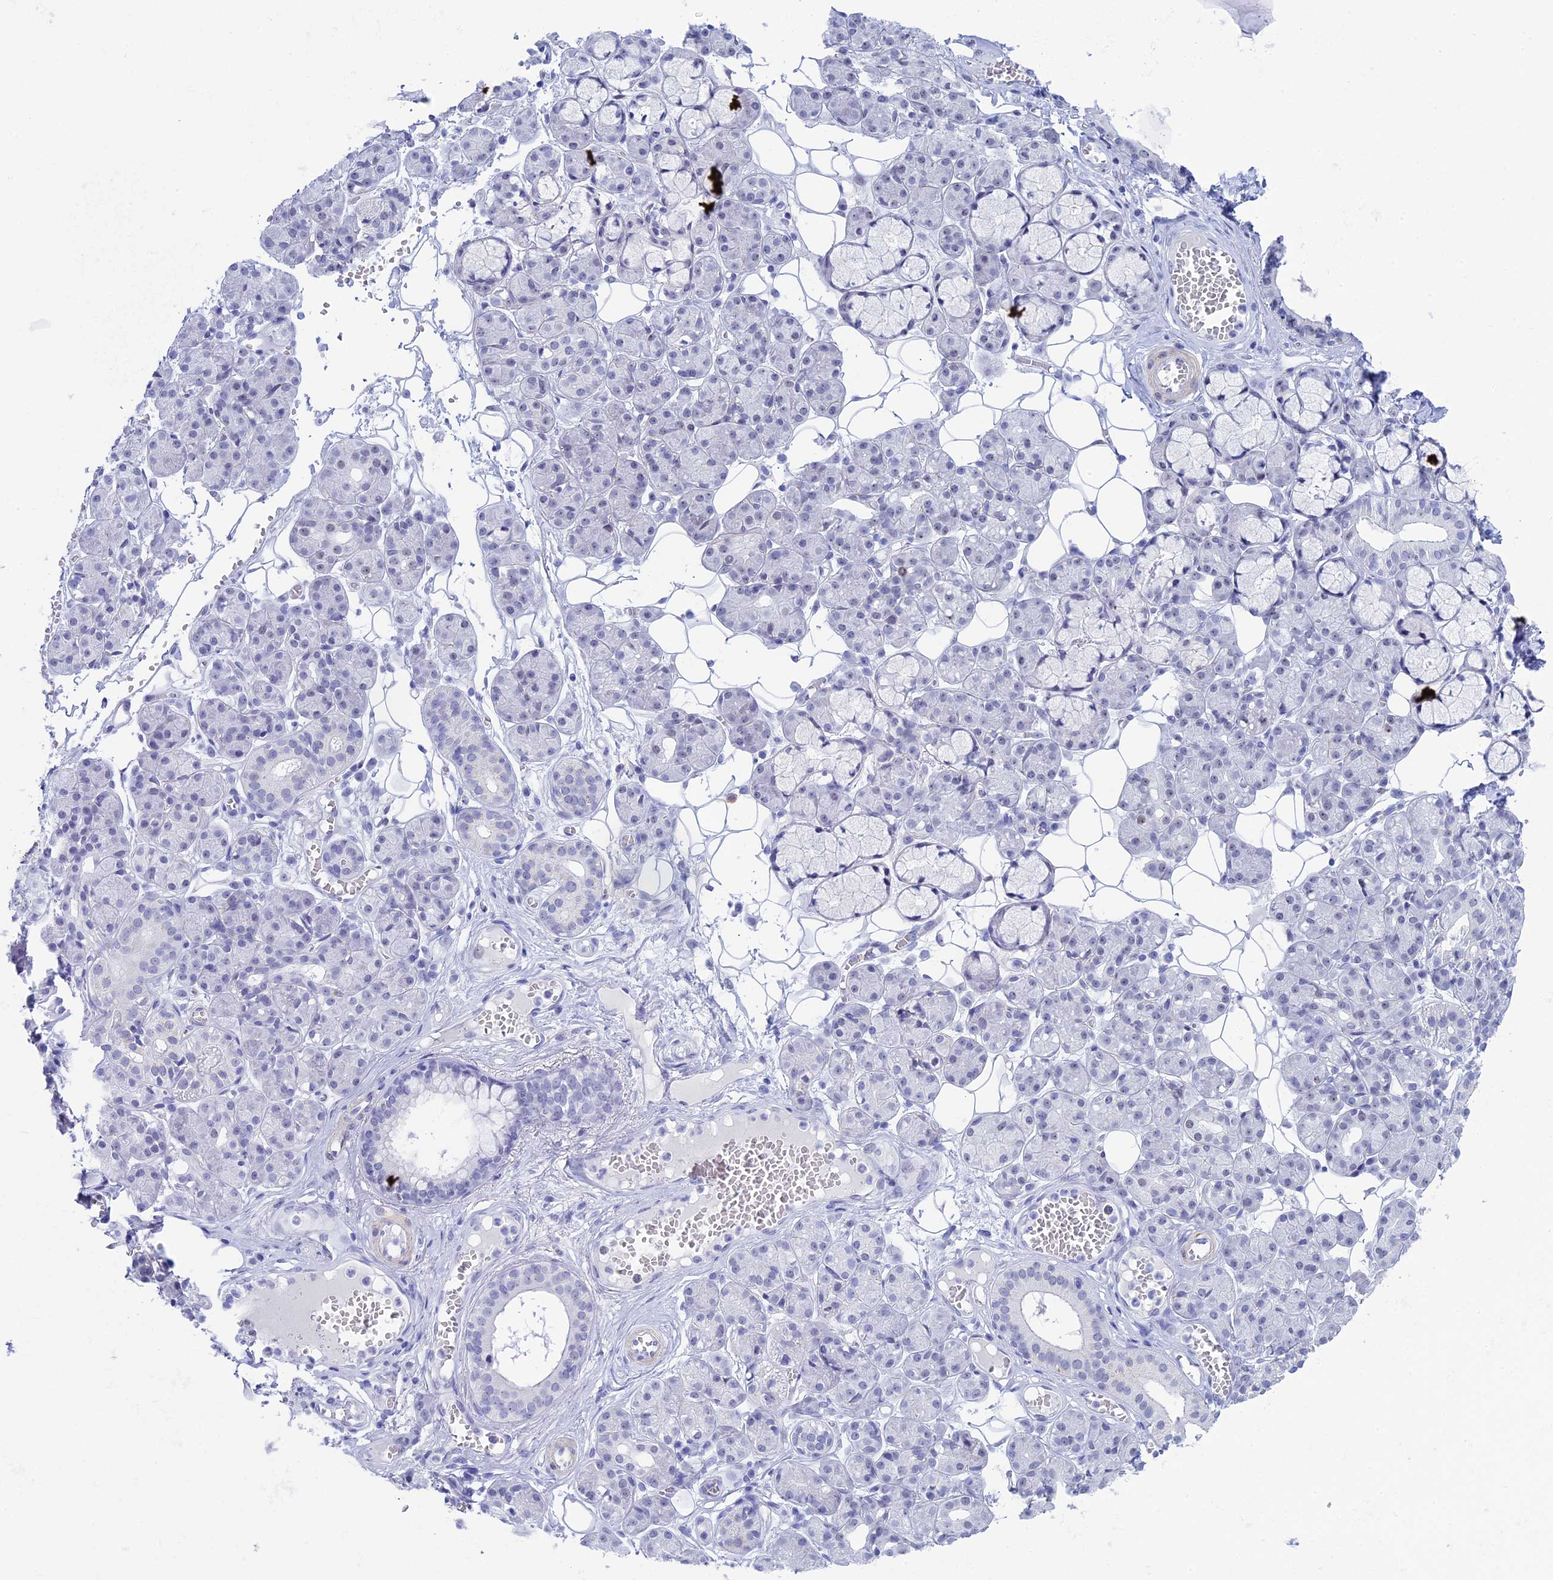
{"staining": {"intensity": "moderate", "quantity": "<25%", "location": "nuclear"}, "tissue": "salivary gland", "cell_type": "Glandular cells", "image_type": "normal", "snomed": [{"axis": "morphology", "description": "Normal tissue, NOS"}, {"axis": "topography", "description": "Salivary gland"}], "caption": "Immunohistochemistry (IHC) micrograph of unremarkable salivary gland: human salivary gland stained using IHC shows low levels of moderate protein expression localized specifically in the nuclear of glandular cells, appearing as a nuclear brown color.", "gene": "CCDC86", "patient": {"sex": "male", "age": 63}}